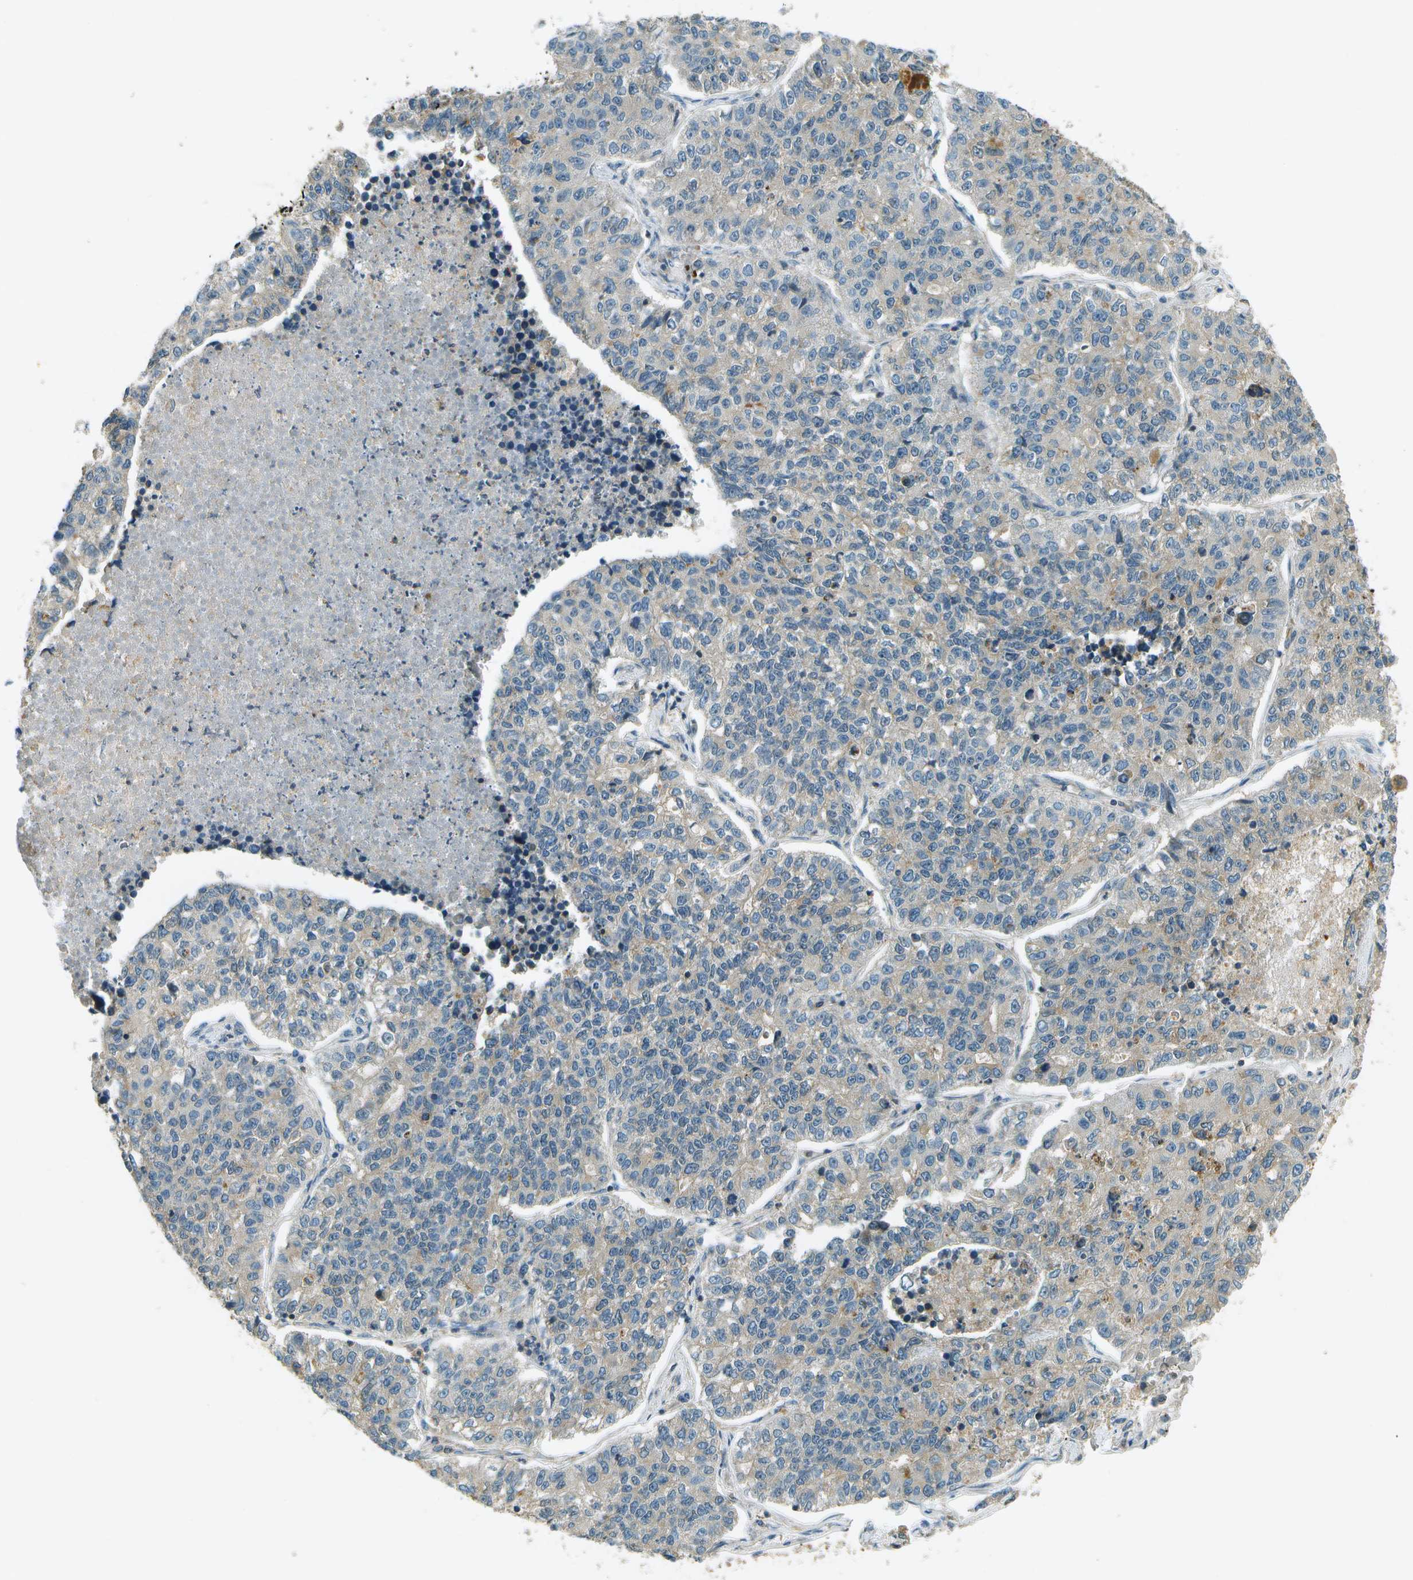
{"staining": {"intensity": "moderate", "quantity": "<25%", "location": "cytoplasmic/membranous"}, "tissue": "lung cancer", "cell_type": "Tumor cells", "image_type": "cancer", "snomed": [{"axis": "morphology", "description": "Adenocarcinoma, NOS"}, {"axis": "topography", "description": "Lung"}], "caption": "Approximately <25% of tumor cells in adenocarcinoma (lung) exhibit moderate cytoplasmic/membranous protein staining as visualized by brown immunohistochemical staining.", "gene": "NUDT4", "patient": {"sex": "male", "age": 49}}